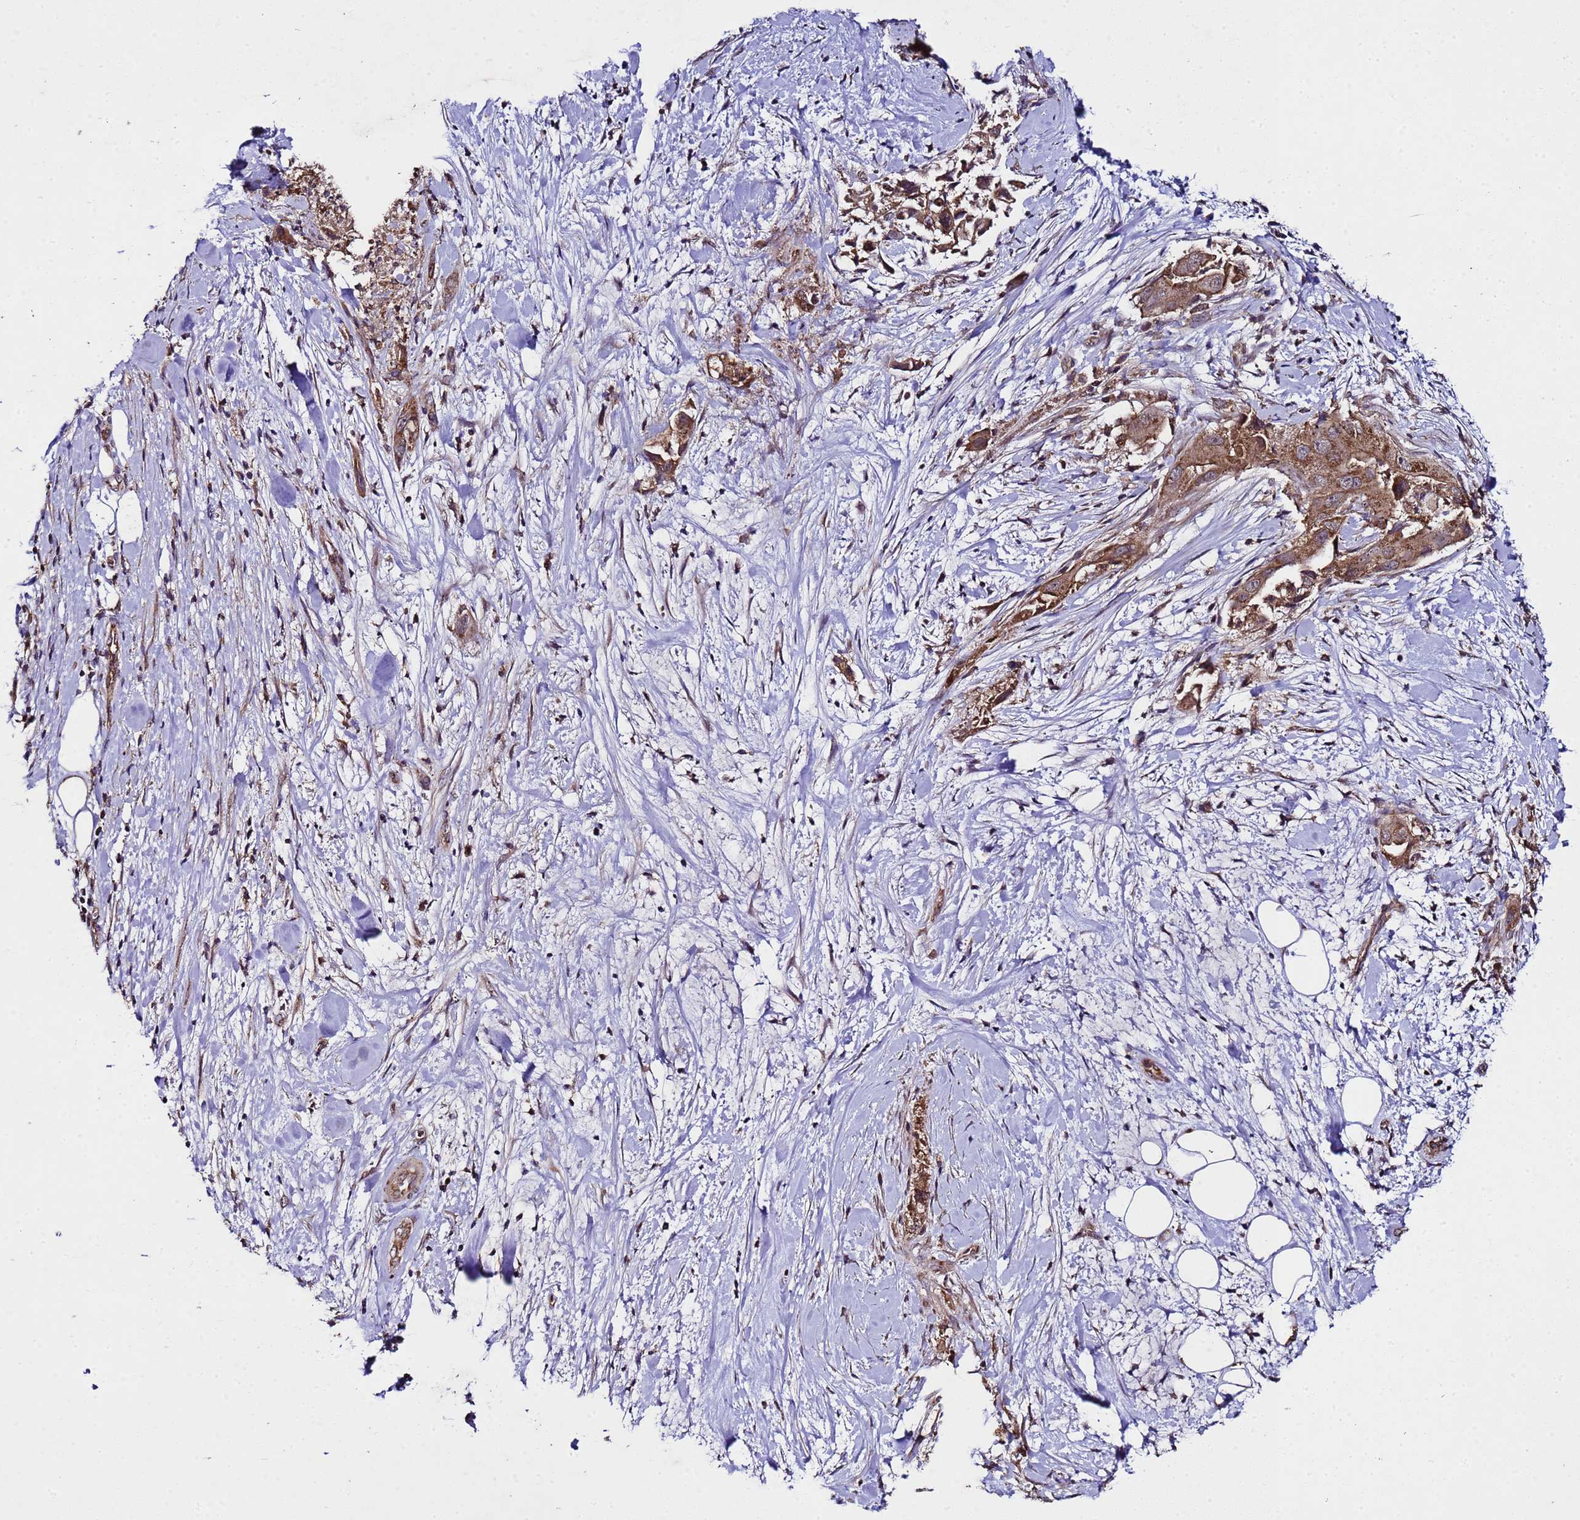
{"staining": {"intensity": "strong", "quantity": ">75%", "location": "cytoplasmic/membranous"}, "tissue": "pancreatic cancer", "cell_type": "Tumor cells", "image_type": "cancer", "snomed": [{"axis": "morphology", "description": "Adenocarcinoma, NOS"}, {"axis": "topography", "description": "Pancreas"}], "caption": "The histopathology image shows staining of pancreatic adenocarcinoma, revealing strong cytoplasmic/membranous protein positivity (brown color) within tumor cells.", "gene": "HSPBAP1", "patient": {"sex": "female", "age": 78}}